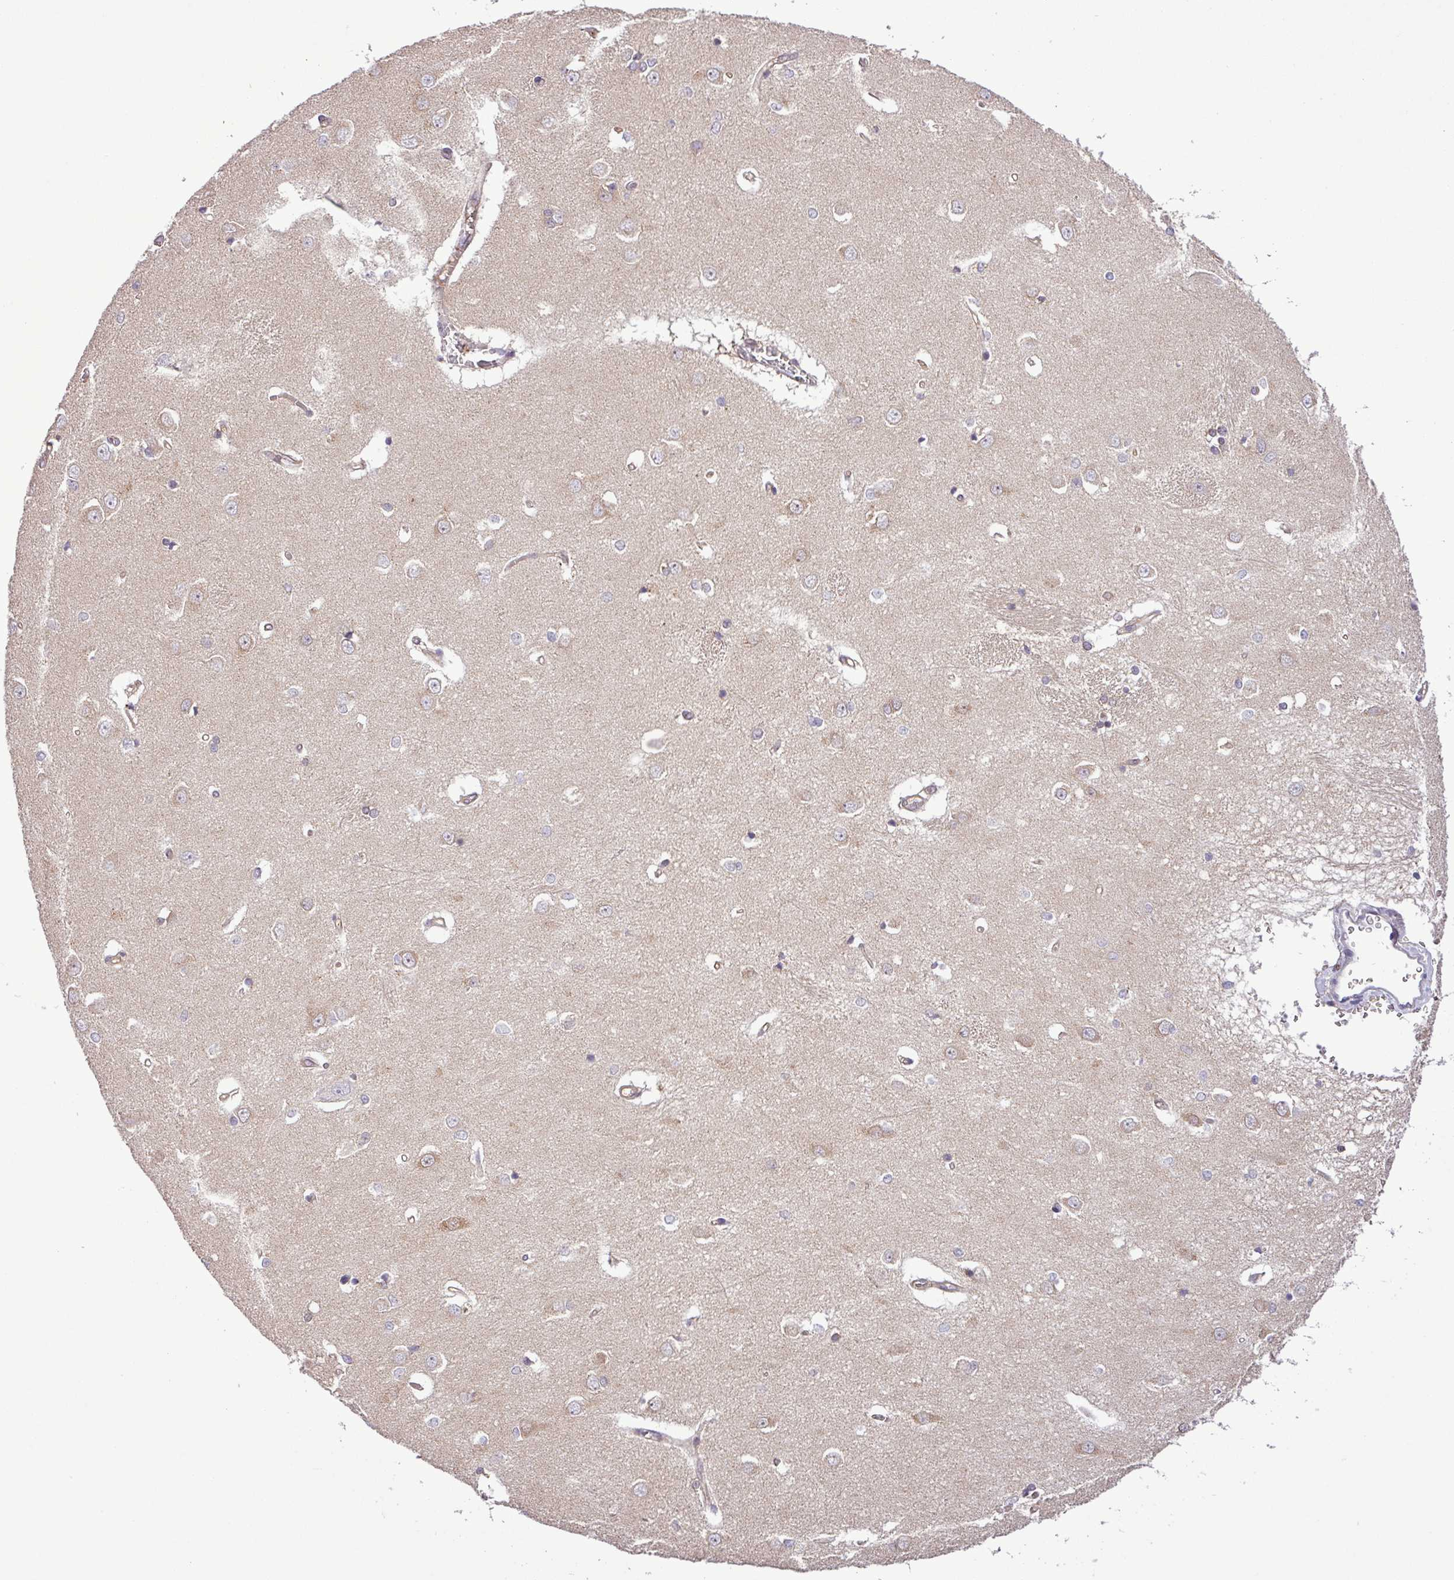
{"staining": {"intensity": "negative", "quantity": "none", "location": "none"}, "tissue": "caudate", "cell_type": "Glial cells", "image_type": "normal", "snomed": [{"axis": "morphology", "description": "Normal tissue, NOS"}, {"axis": "topography", "description": "Lateral ventricle wall"}], "caption": "High power microscopy micrograph of an immunohistochemistry (IHC) image of unremarkable caudate, revealing no significant expression in glial cells.", "gene": "CARHSP1", "patient": {"sex": "male", "age": 37}}